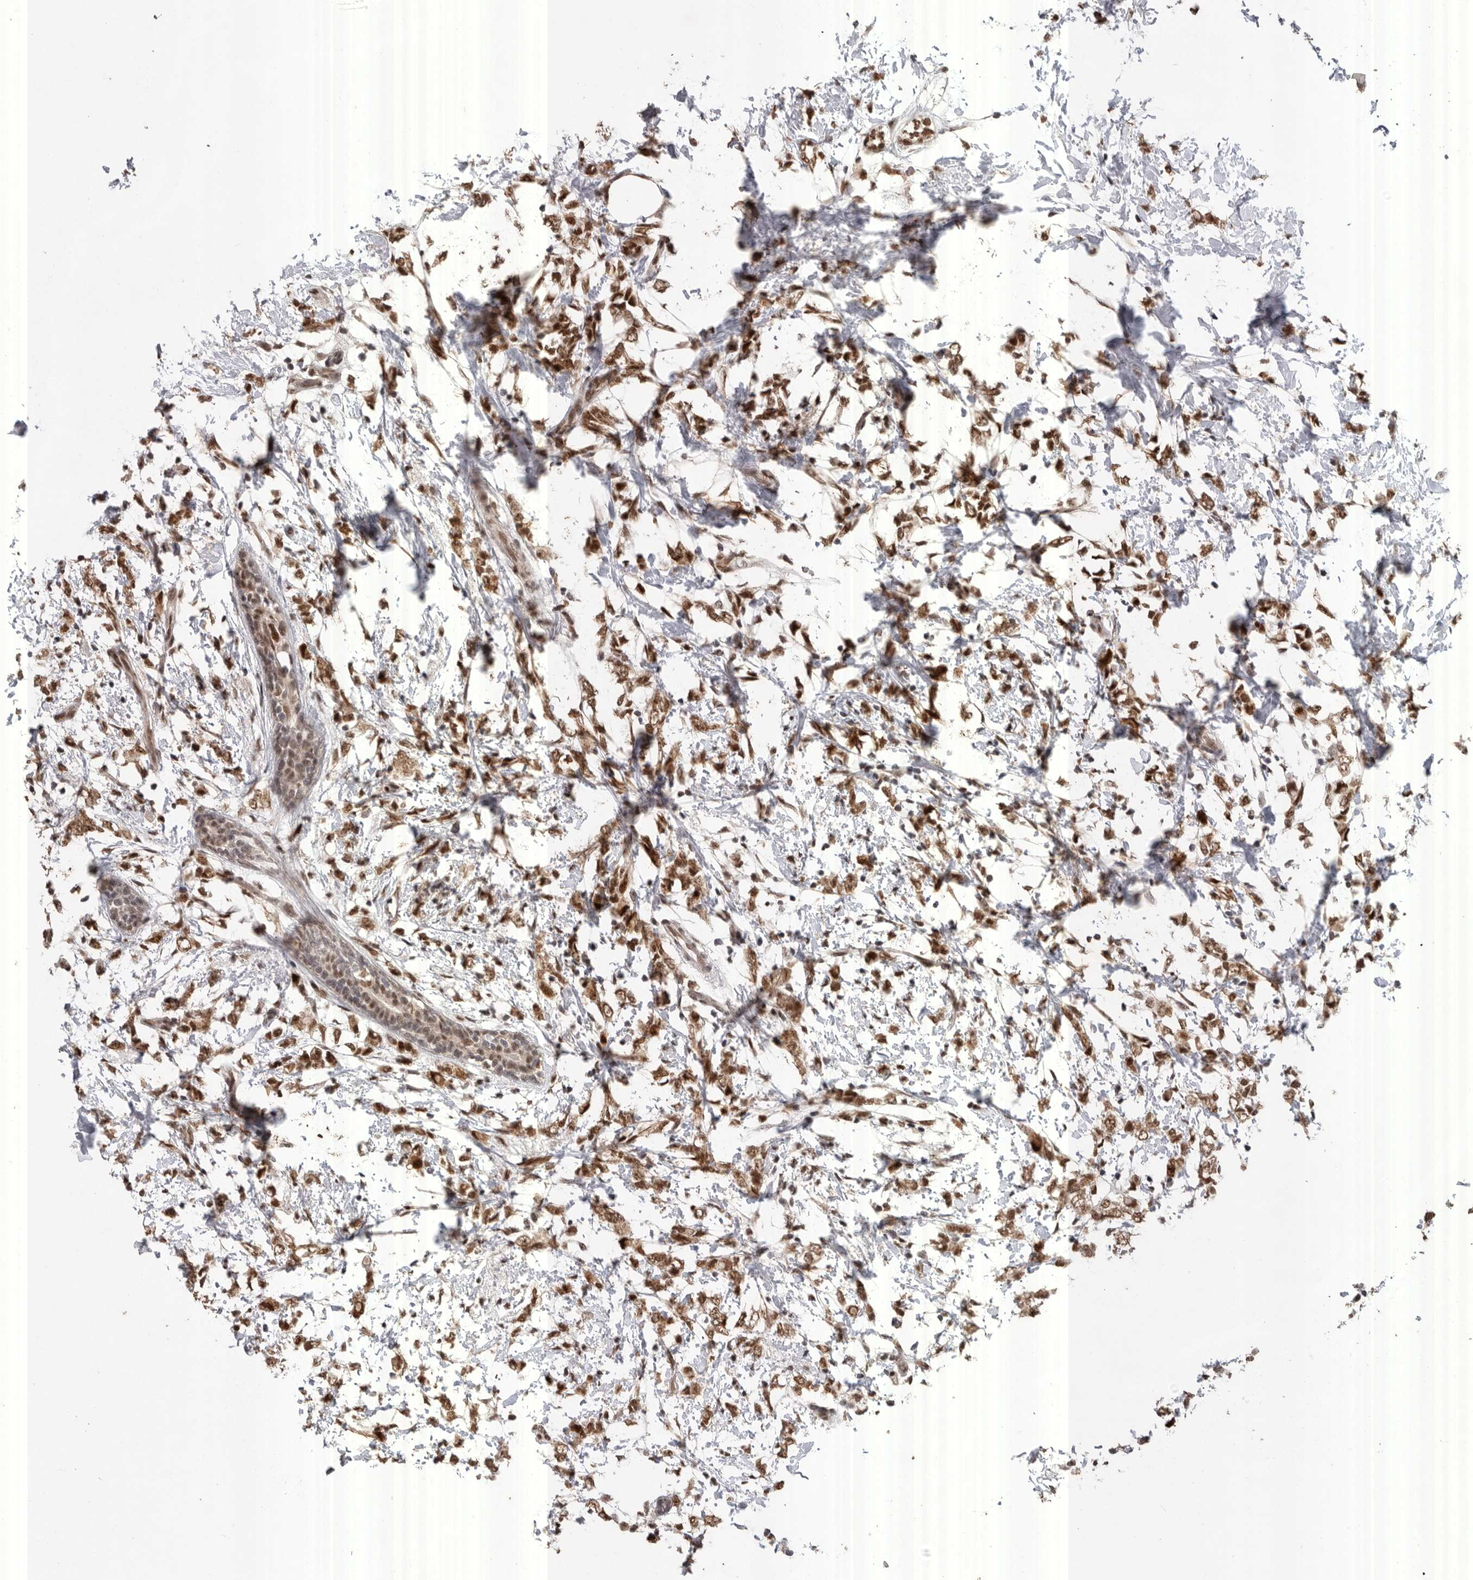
{"staining": {"intensity": "moderate", "quantity": ">75%", "location": "cytoplasmic/membranous,nuclear"}, "tissue": "breast cancer", "cell_type": "Tumor cells", "image_type": "cancer", "snomed": [{"axis": "morphology", "description": "Normal tissue, NOS"}, {"axis": "morphology", "description": "Lobular carcinoma"}, {"axis": "topography", "description": "Breast"}], "caption": "Tumor cells reveal medium levels of moderate cytoplasmic/membranous and nuclear expression in approximately >75% of cells in breast cancer.", "gene": "PPP1R10", "patient": {"sex": "female", "age": 47}}